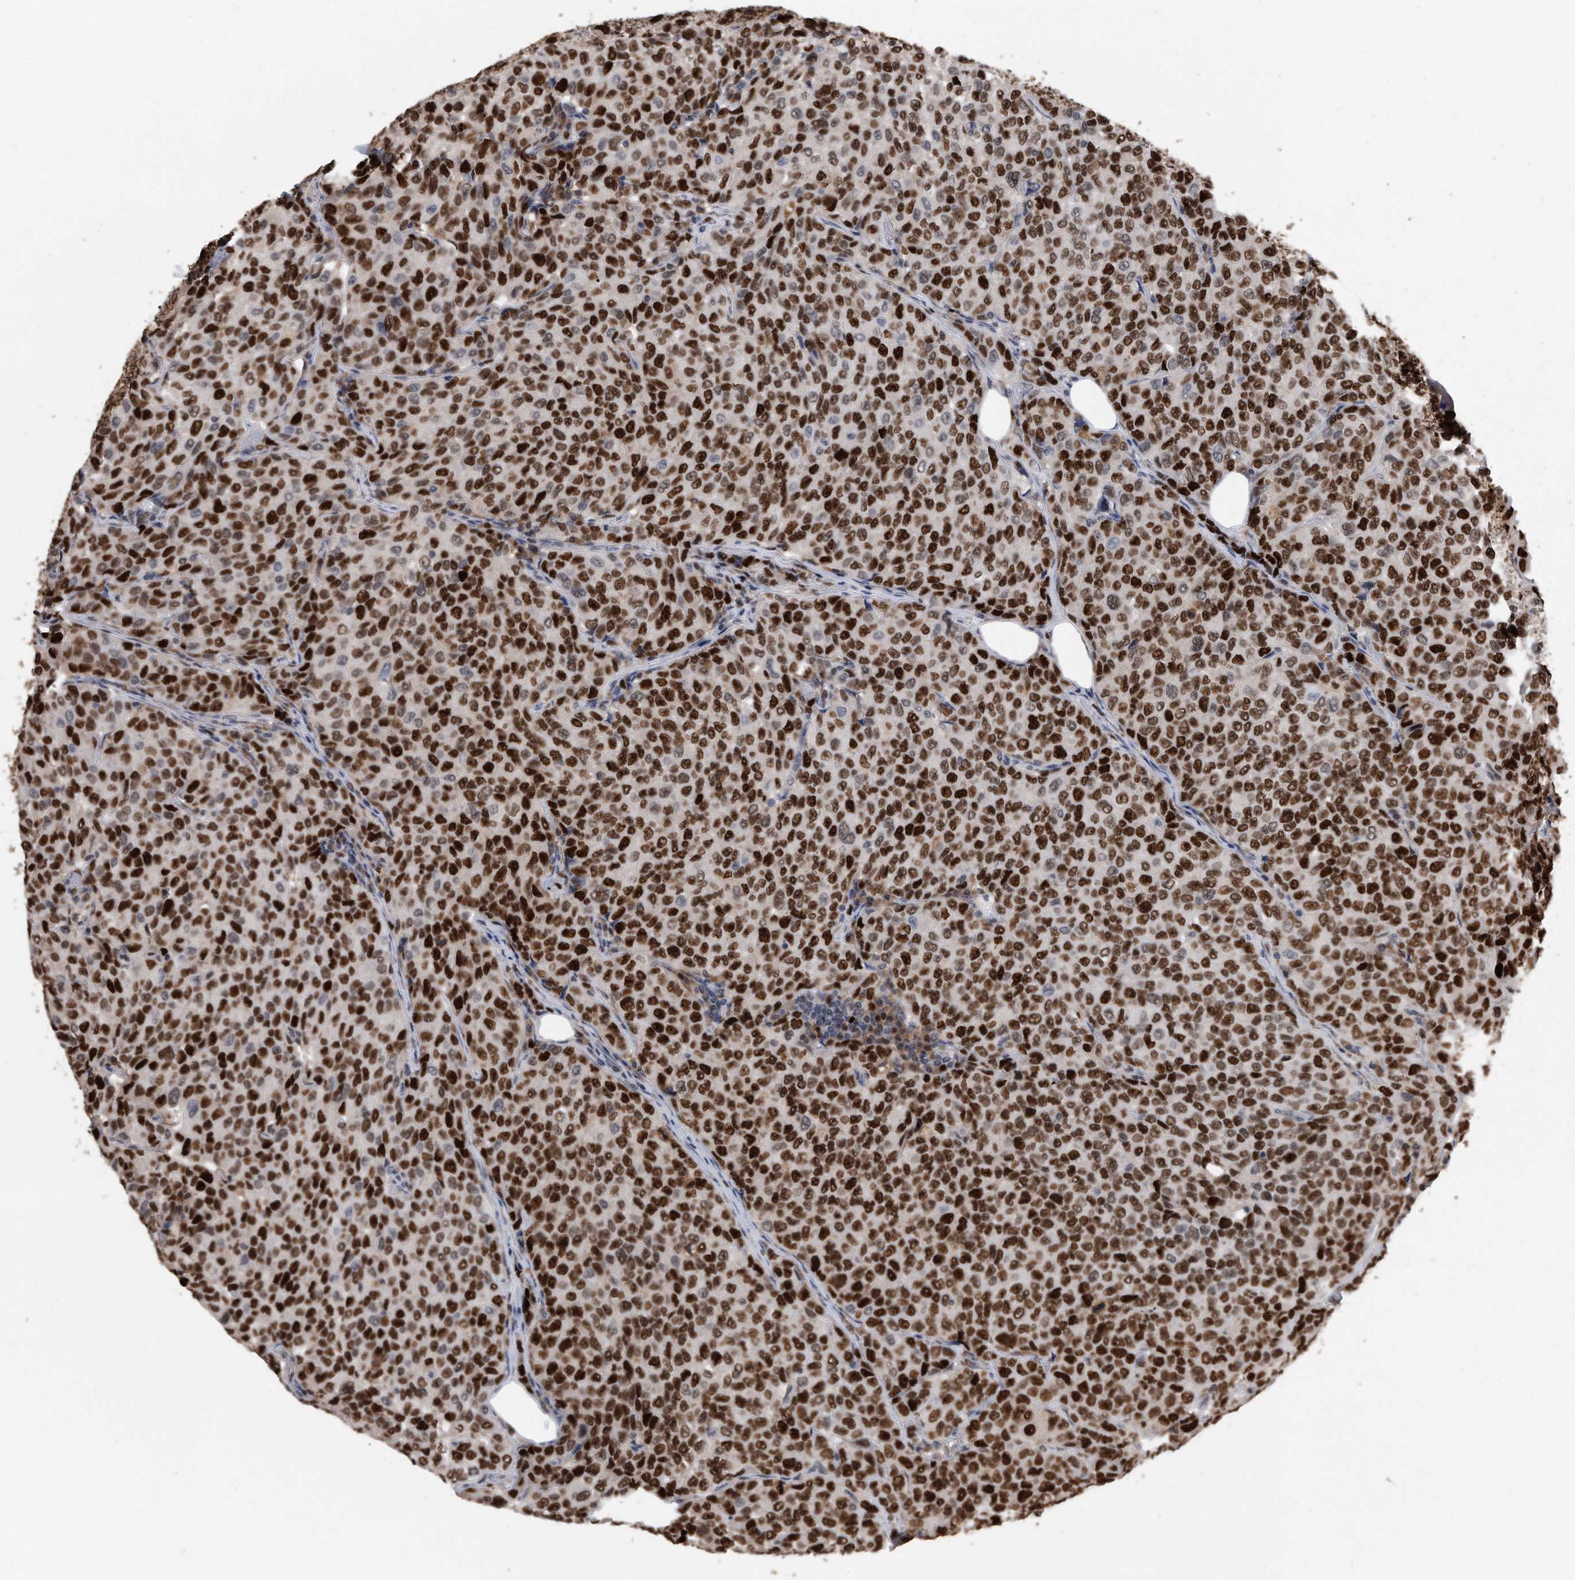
{"staining": {"intensity": "strong", "quantity": ">75%", "location": "nuclear"}, "tissue": "breast cancer", "cell_type": "Tumor cells", "image_type": "cancer", "snomed": [{"axis": "morphology", "description": "Duct carcinoma"}, {"axis": "topography", "description": "Breast"}], "caption": "Immunohistochemical staining of human invasive ductal carcinoma (breast) exhibits high levels of strong nuclear expression in approximately >75% of tumor cells.", "gene": "PCNA", "patient": {"sex": "female", "age": 55}}